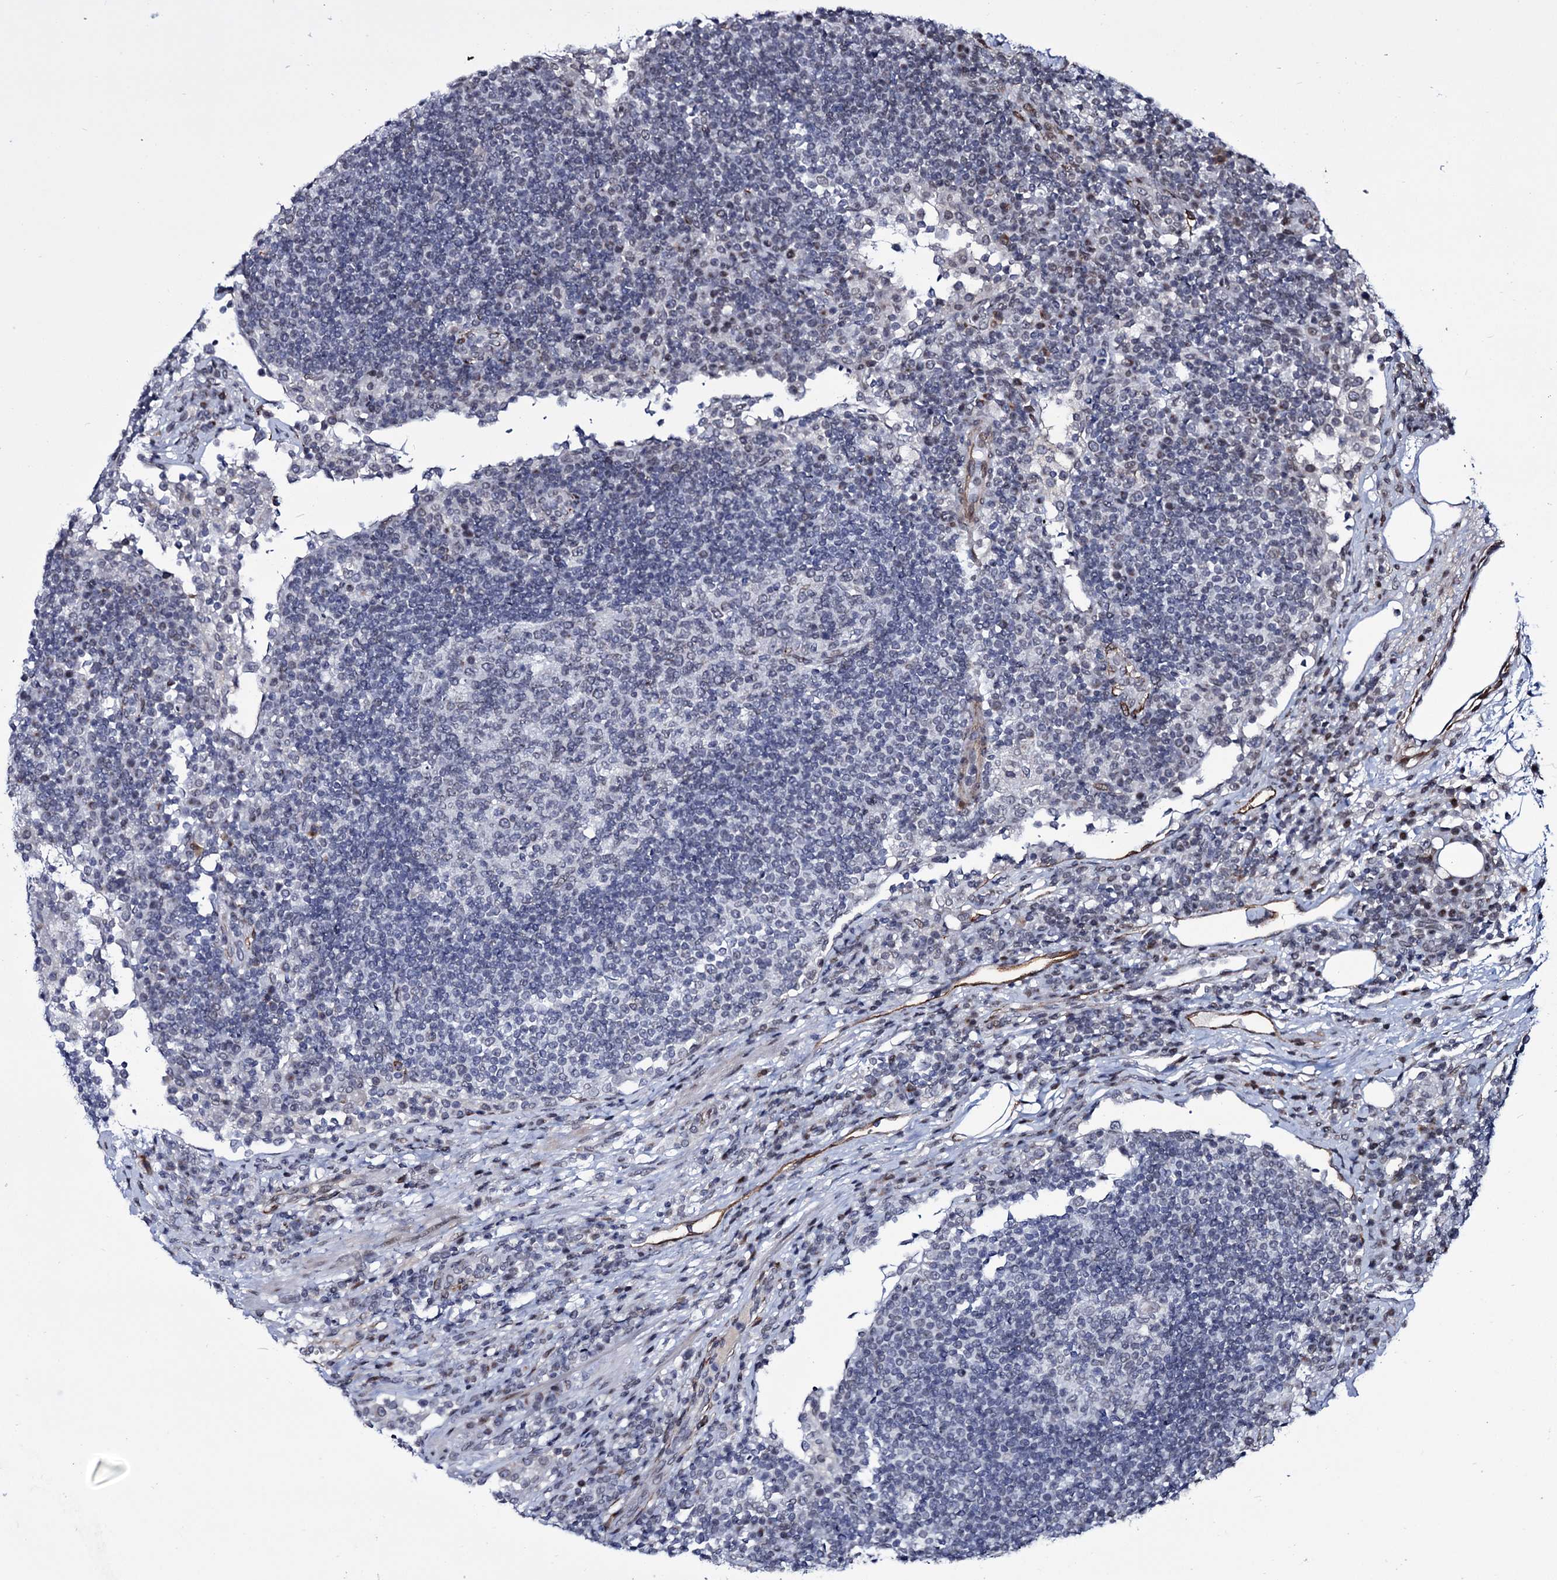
{"staining": {"intensity": "negative", "quantity": "none", "location": "none"}, "tissue": "lymph node", "cell_type": "Germinal center cells", "image_type": "normal", "snomed": [{"axis": "morphology", "description": "Normal tissue, NOS"}, {"axis": "topography", "description": "Lymph node"}], "caption": "The micrograph shows no significant positivity in germinal center cells of lymph node.", "gene": "ZC3H12C", "patient": {"sex": "female", "age": 53}}